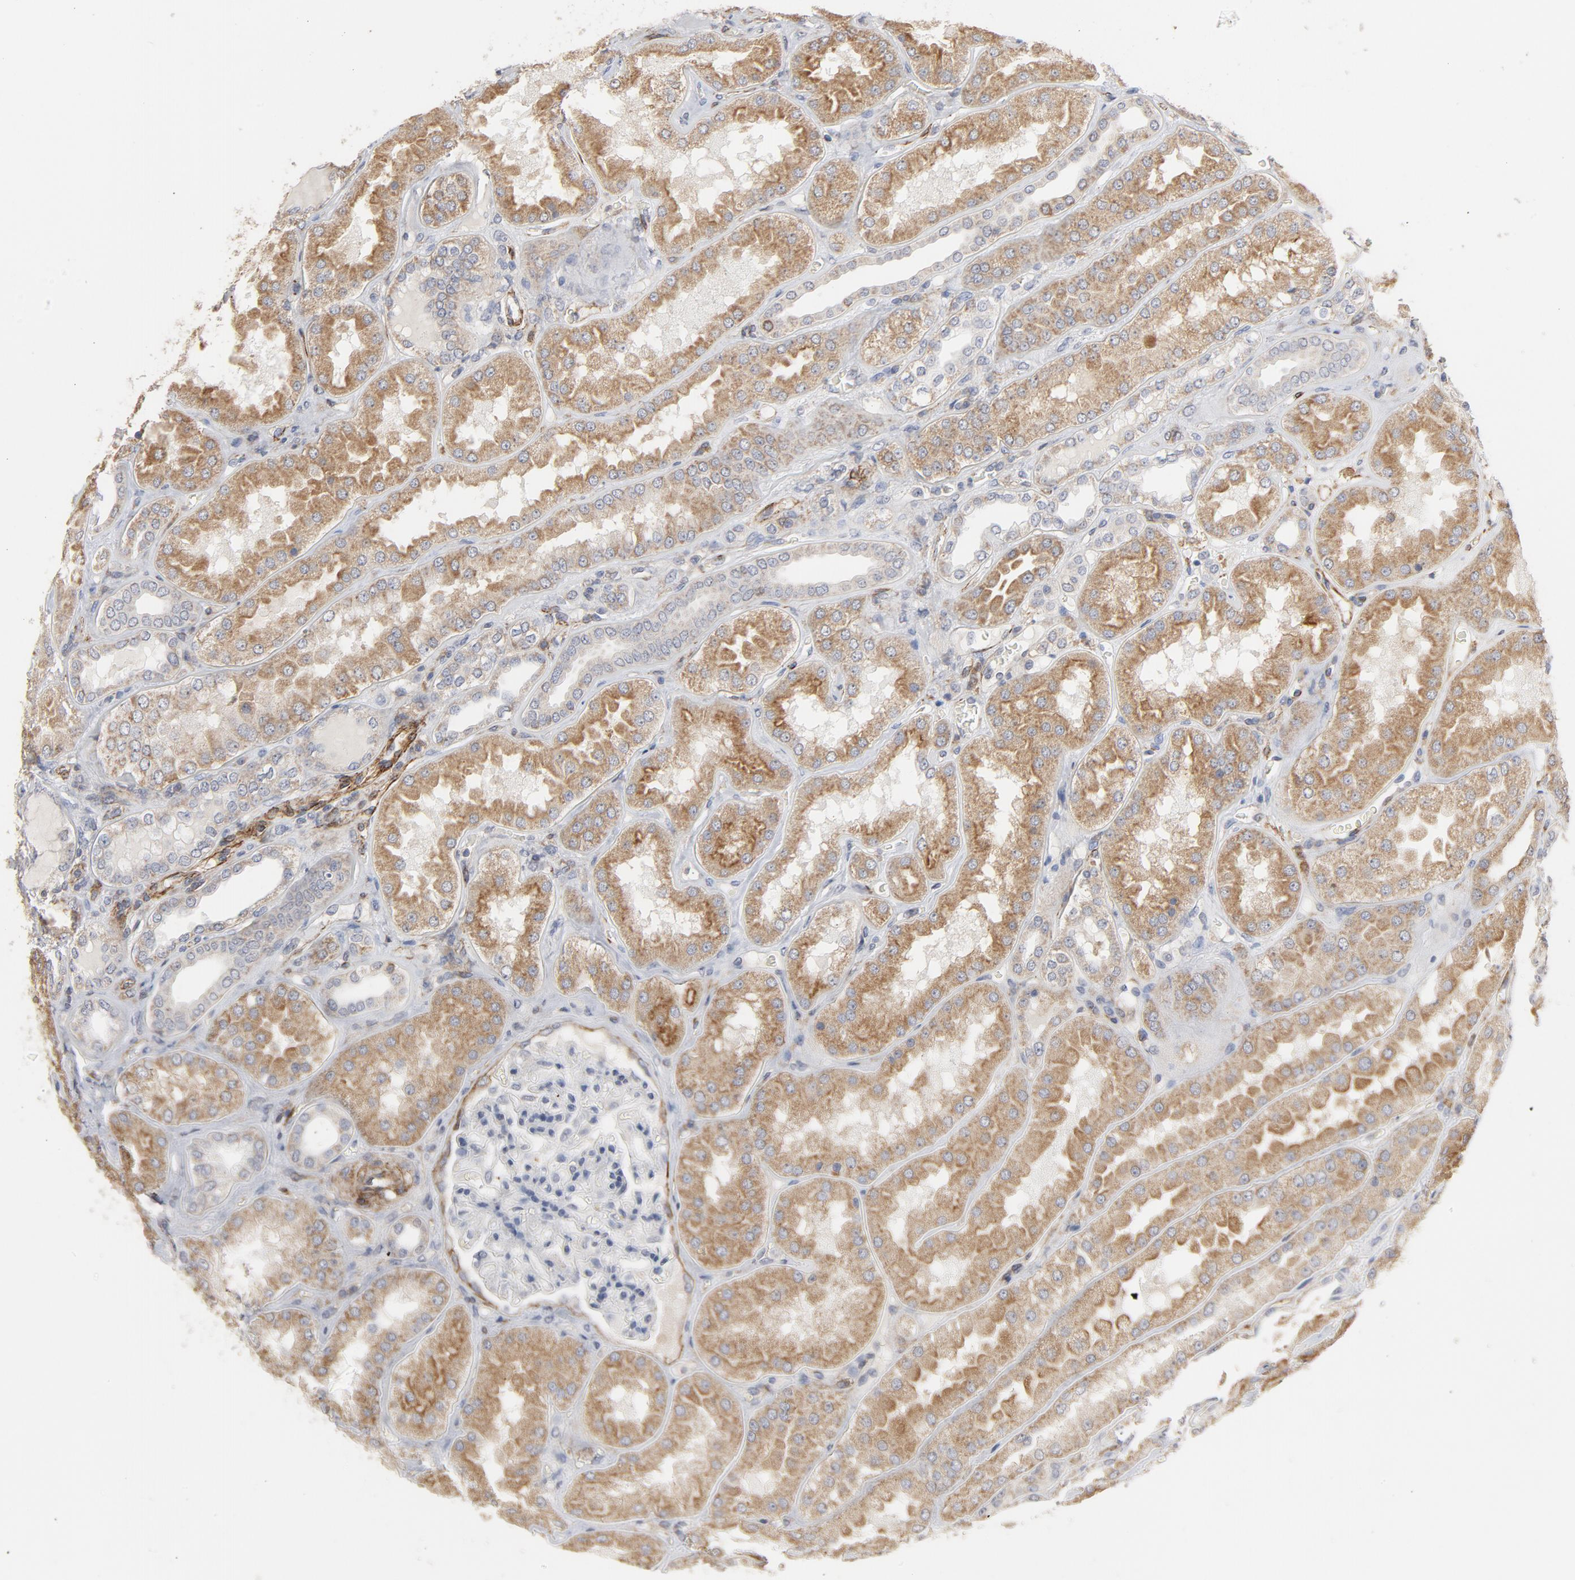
{"staining": {"intensity": "negative", "quantity": "none", "location": "none"}, "tissue": "kidney", "cell_type": "Cells in glomeruli", "image_type": "normal", "snomed": [{"axis": "morphology", "description": "Normal tissue, NOS"}, {"axis": "topography", "description": "Kidney"}], "caption": "An image of kidney stained for a protein exhibits no brown staining in cells in glomeruli. The staining is performed using DAB (3,3'-diaminobenzidine) brown chromogen with nuclei counter-stained in using hematoxylin.", "gene": "GNG2", "patient": {"sex": "female", "age": 56}}